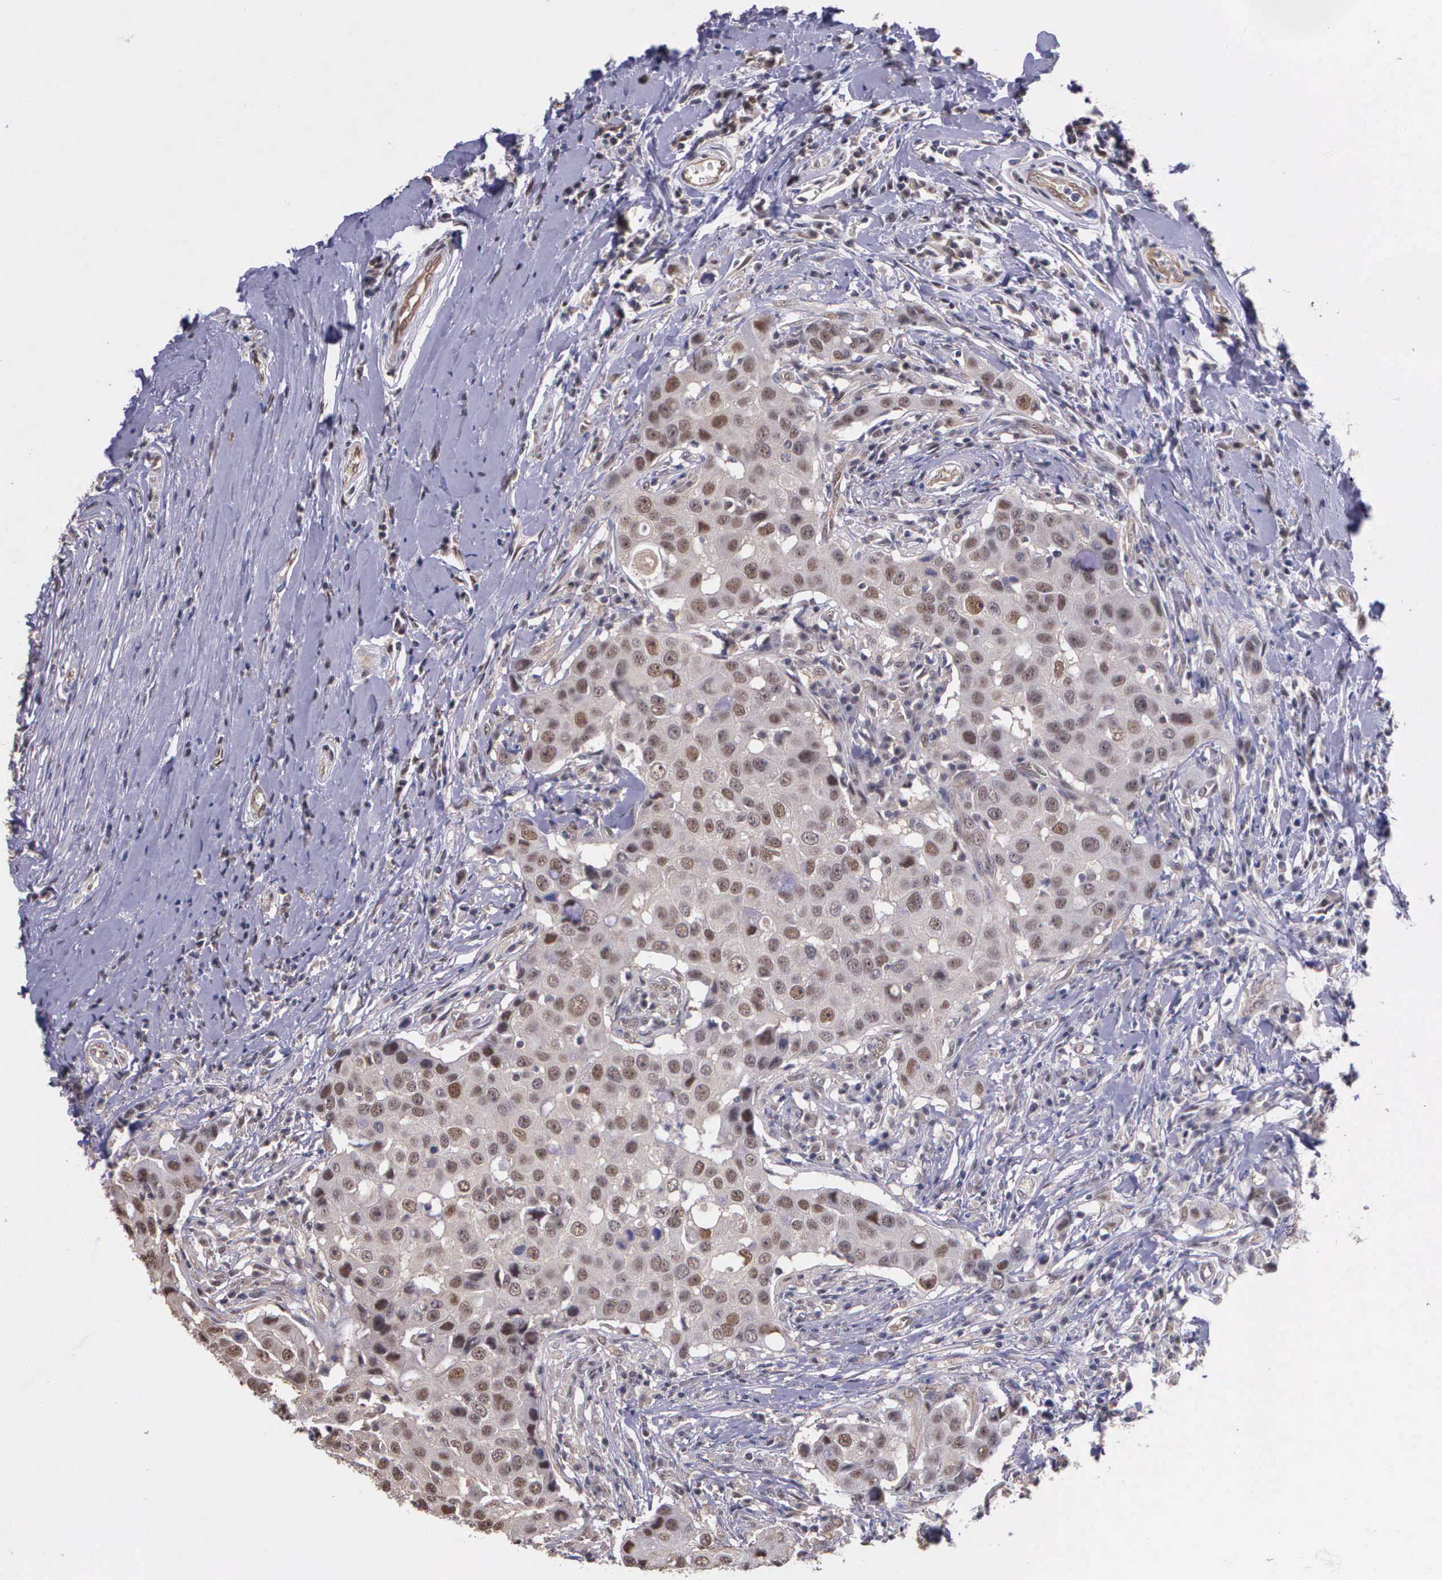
{"staining": {"intensity": "weak", "quantity": "25%-75%", "location": "cytoplasmic/membranous"}, "tissue": "breast cancer", "cell_type": "Tumor cells", "image_type": "cancer", "snomed": [{"axis": "morphology", "description": "Duct carcinoma"}, {"axis": "topography", "description": "Breast"}], "caption": "Breast cancer (intraductal carcinoma) stained with immunohistochemistry (IHC) displays weak cytoplasmic/membranous expression in approximately 25%-75% of tumor cells.", "gene": "PSMC1", "patient": {"sex": "female", "age": 27}}